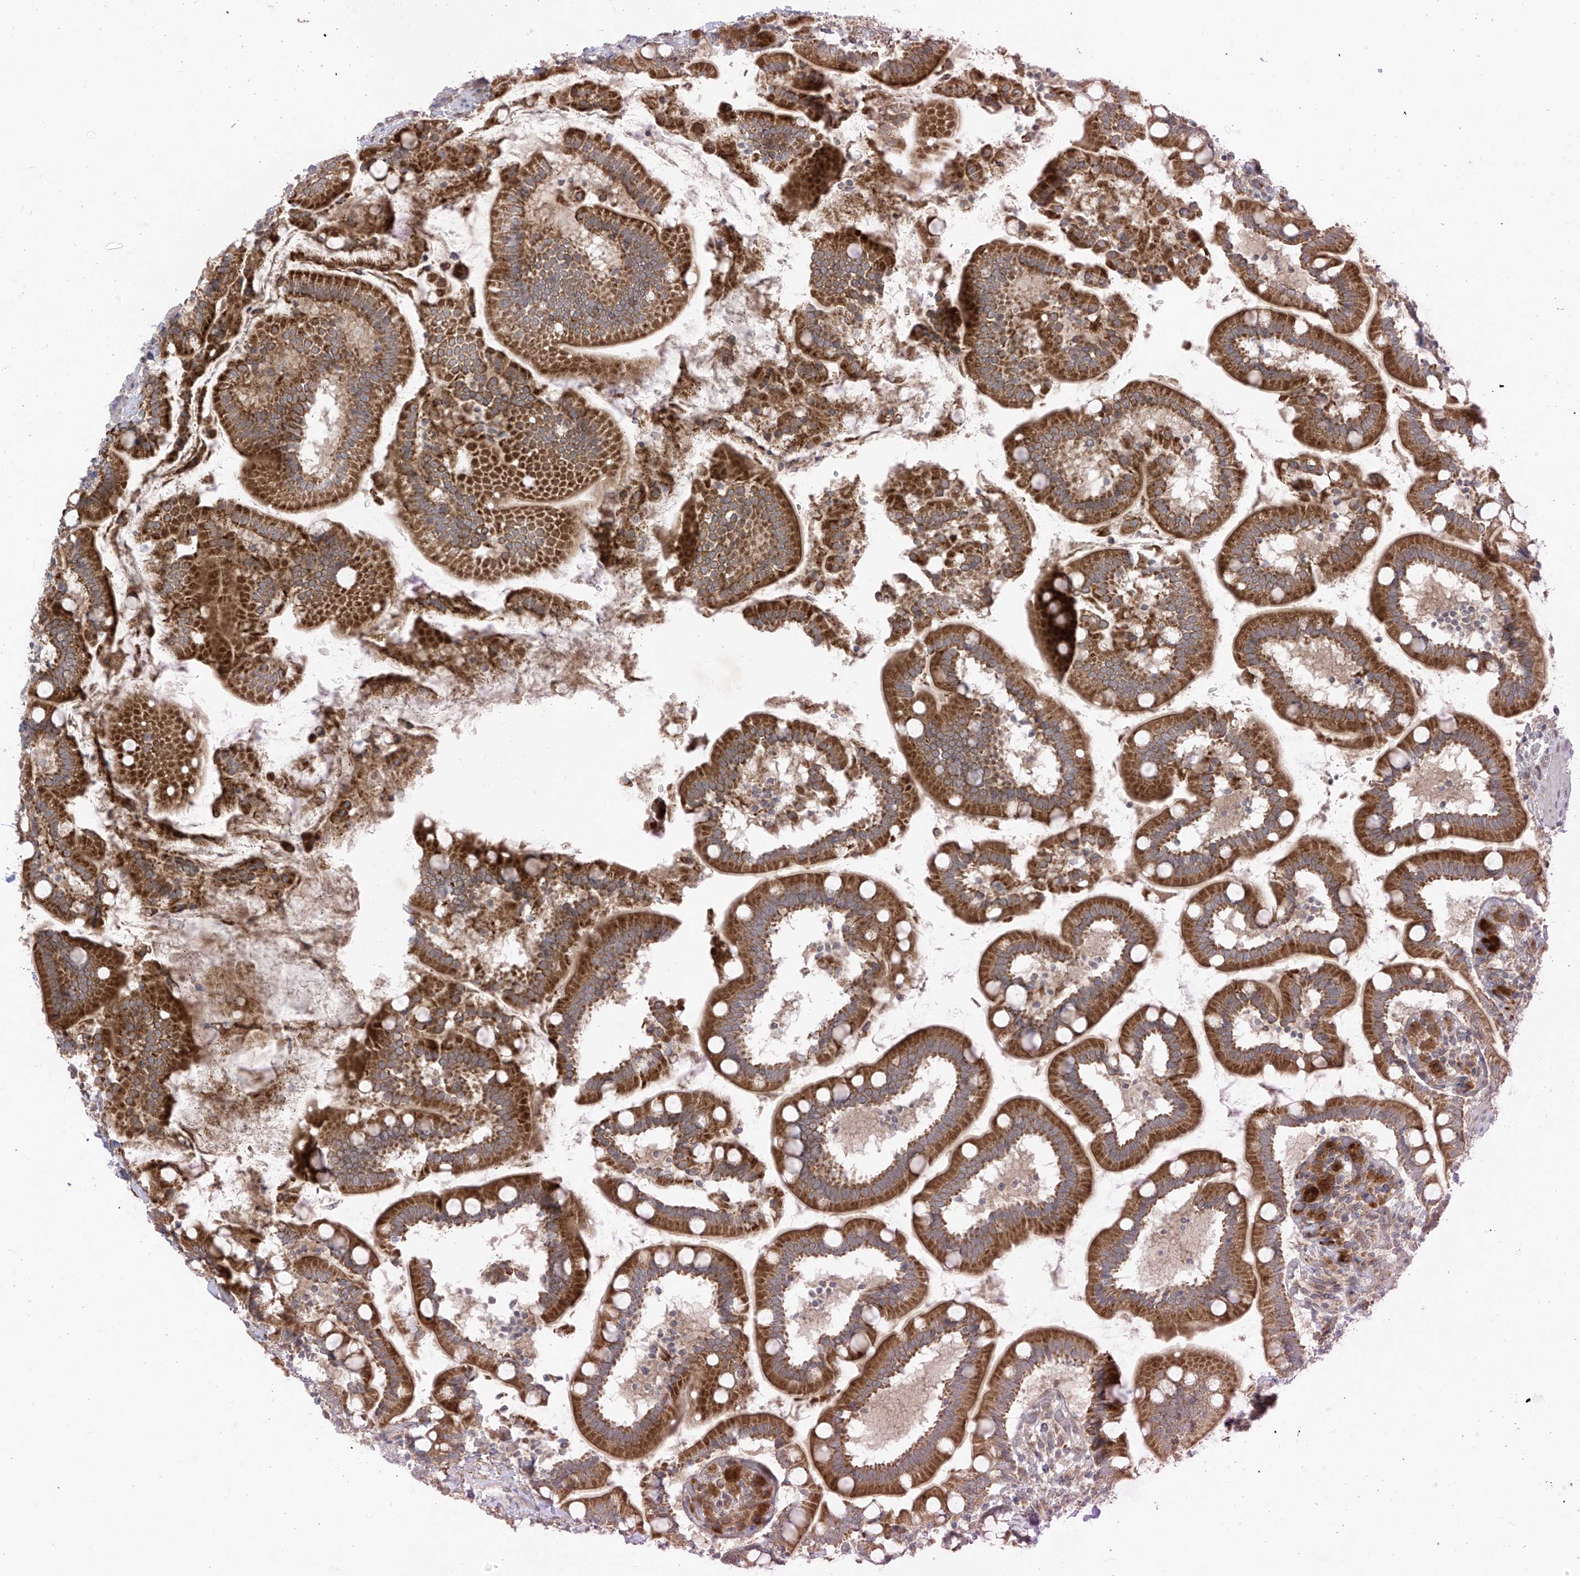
{"staining": {"intensity": "strong", "quantity": ">75%", "location": "cytoplasmic/membranous"}, "tissue": "small intestine", "cell_type": "Glandular cells", "image_type": "normal", "snomed": [{"axis": "morphology", "description": "Normal tissue, NOS"}, {"axis": "topography", "description": "Small intestine"}], "caption": "Immunohistochemical staining of unremarkable human small intestine exhibits strong cytoplasmic/membranous protein staining in about >75% of glandular cells. The staining was performed using DAB (3,3'-diaminobenzidine) to visualize the protein expression in brown, while the nuclei were stained in blue with hematoxylin (Magnification: 20x).", "gene": "PDE11A", "patient": {"sex": "female", "age": 64}}